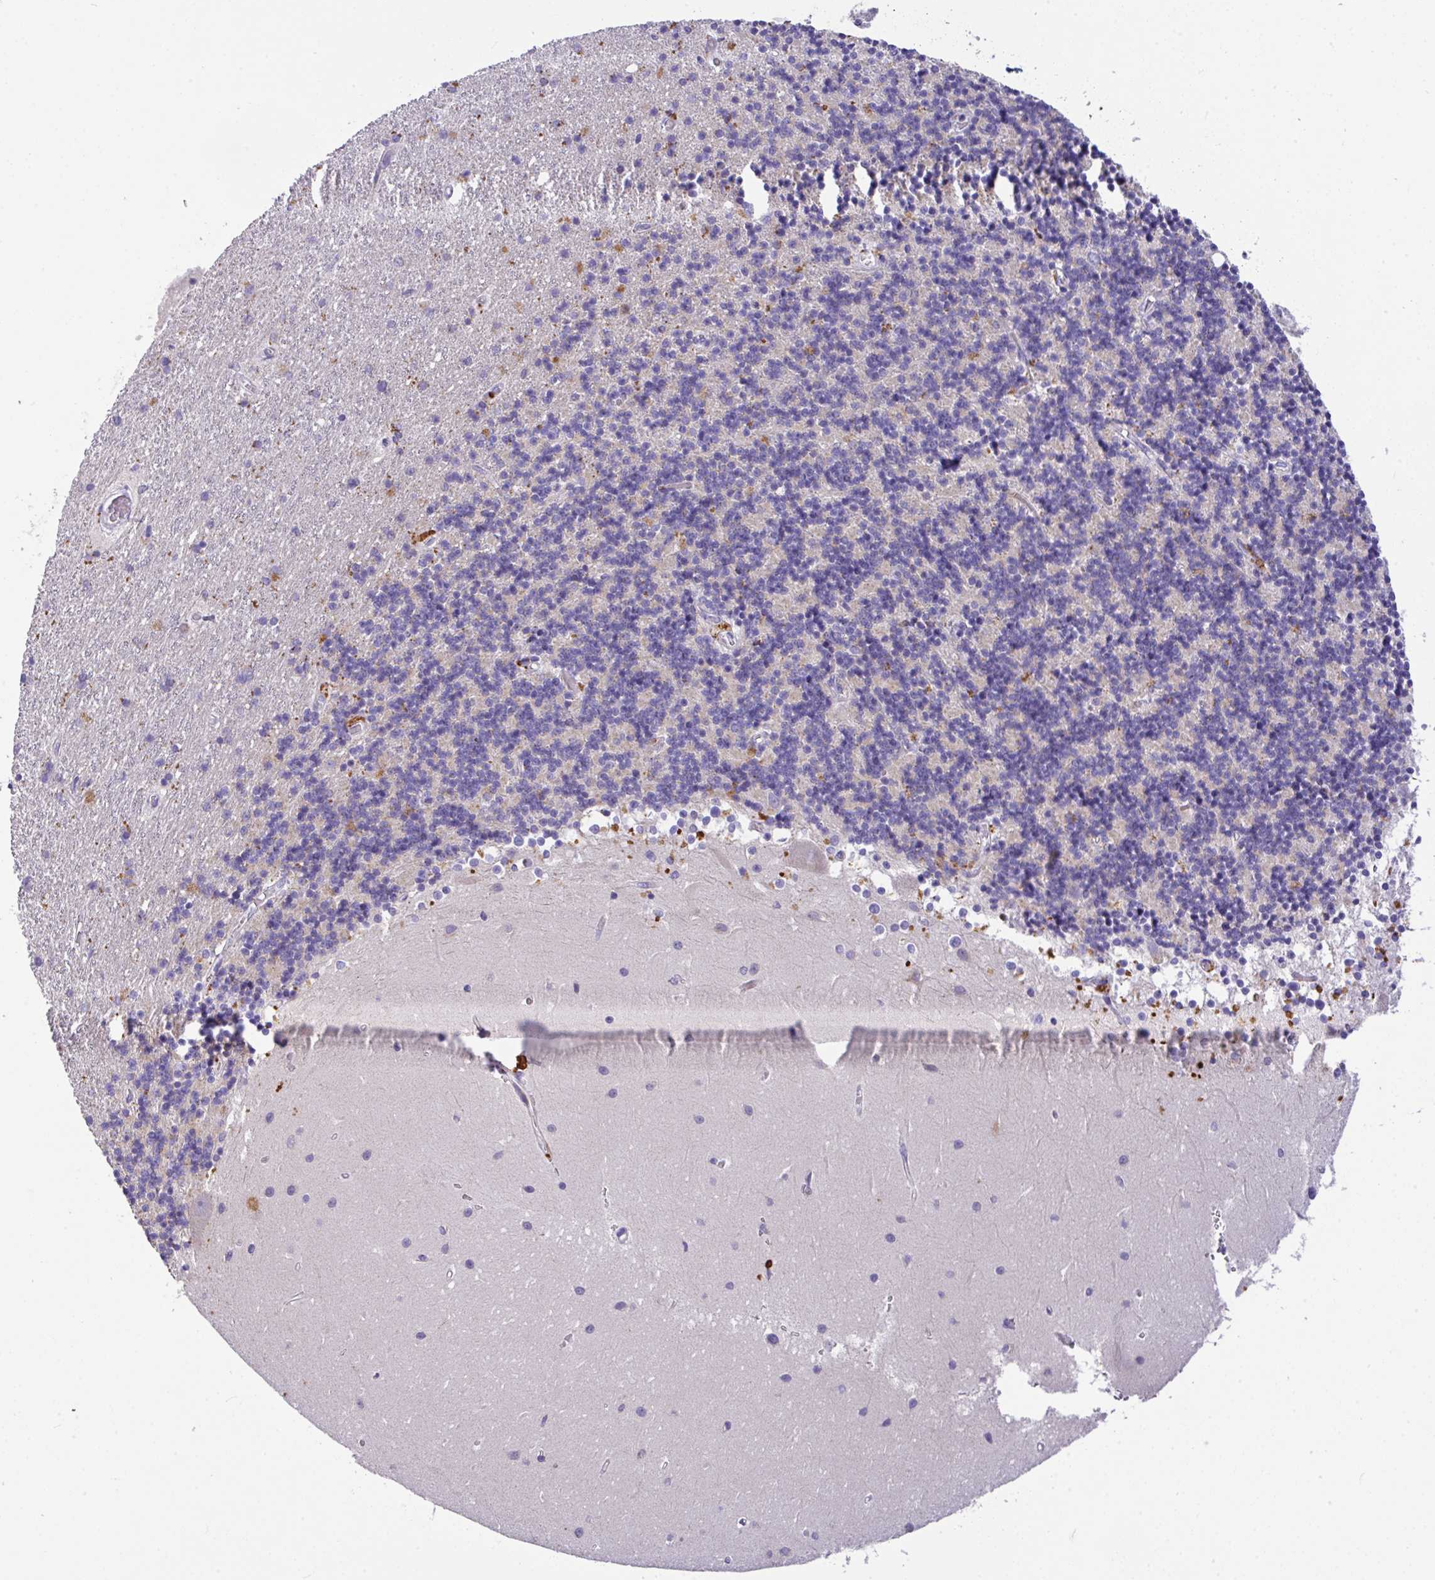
{"staining": {"intensity": "moderate", "quantity": "<25%", "location": "cytoplasmic/membranous"}, "tissue": "cerebellum", "cell_type": "Cells in granular layer", "image_type": "normal", "snomed": [{"axis": "morphology", "description": "Normal tissue, NOS"}, {"axis": "topography", "description": "Cerebellum"}], "caption": "Moderate cytoplasmic/membranous protein staining is identified in approximately <25% of cells in granular layer in cerebellum.", "gene": "EPN3", "patient": {"sex": "male", "age": 54}}